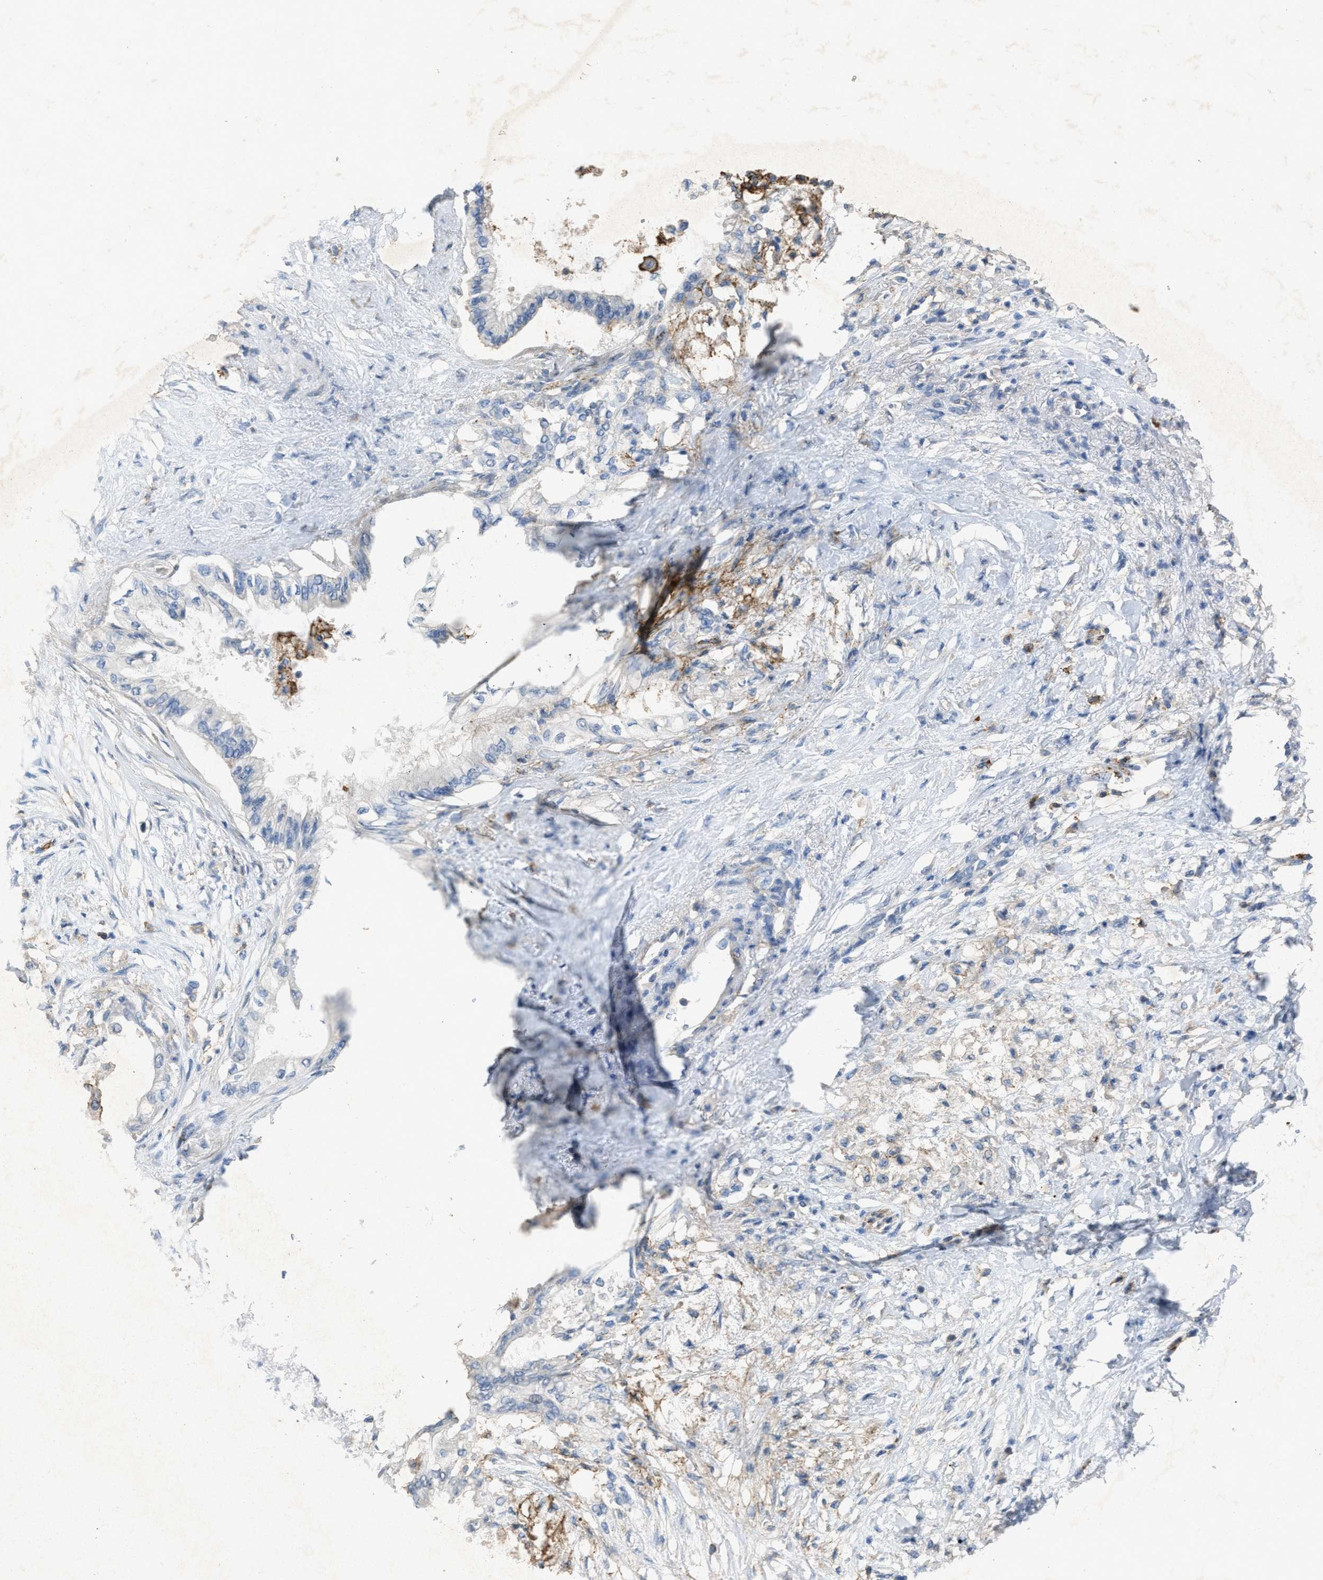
{"staining": {"intensity": "negative", "quantity": "none", "location": "none"}, "tissue": "pancreatic cancer", "cell_type": "Tumor cells", "image_type": "cancer", "snomed": [{"axis": "morphology", "description": "Normal tissue, NOS"}, {"axis": "morphology", "description": "Adenocarcinoma, NOS"}, {"axis": "topography", "description": "Pancreas"}, {"axis": "topography", "description": "Duodenum"}], "caption": "Tumor cells are negative for protein expression in human adenocarcinoma (pancreatic).", "gene": "OR51E1", "patient": {"sex": "female", "age": 60}}